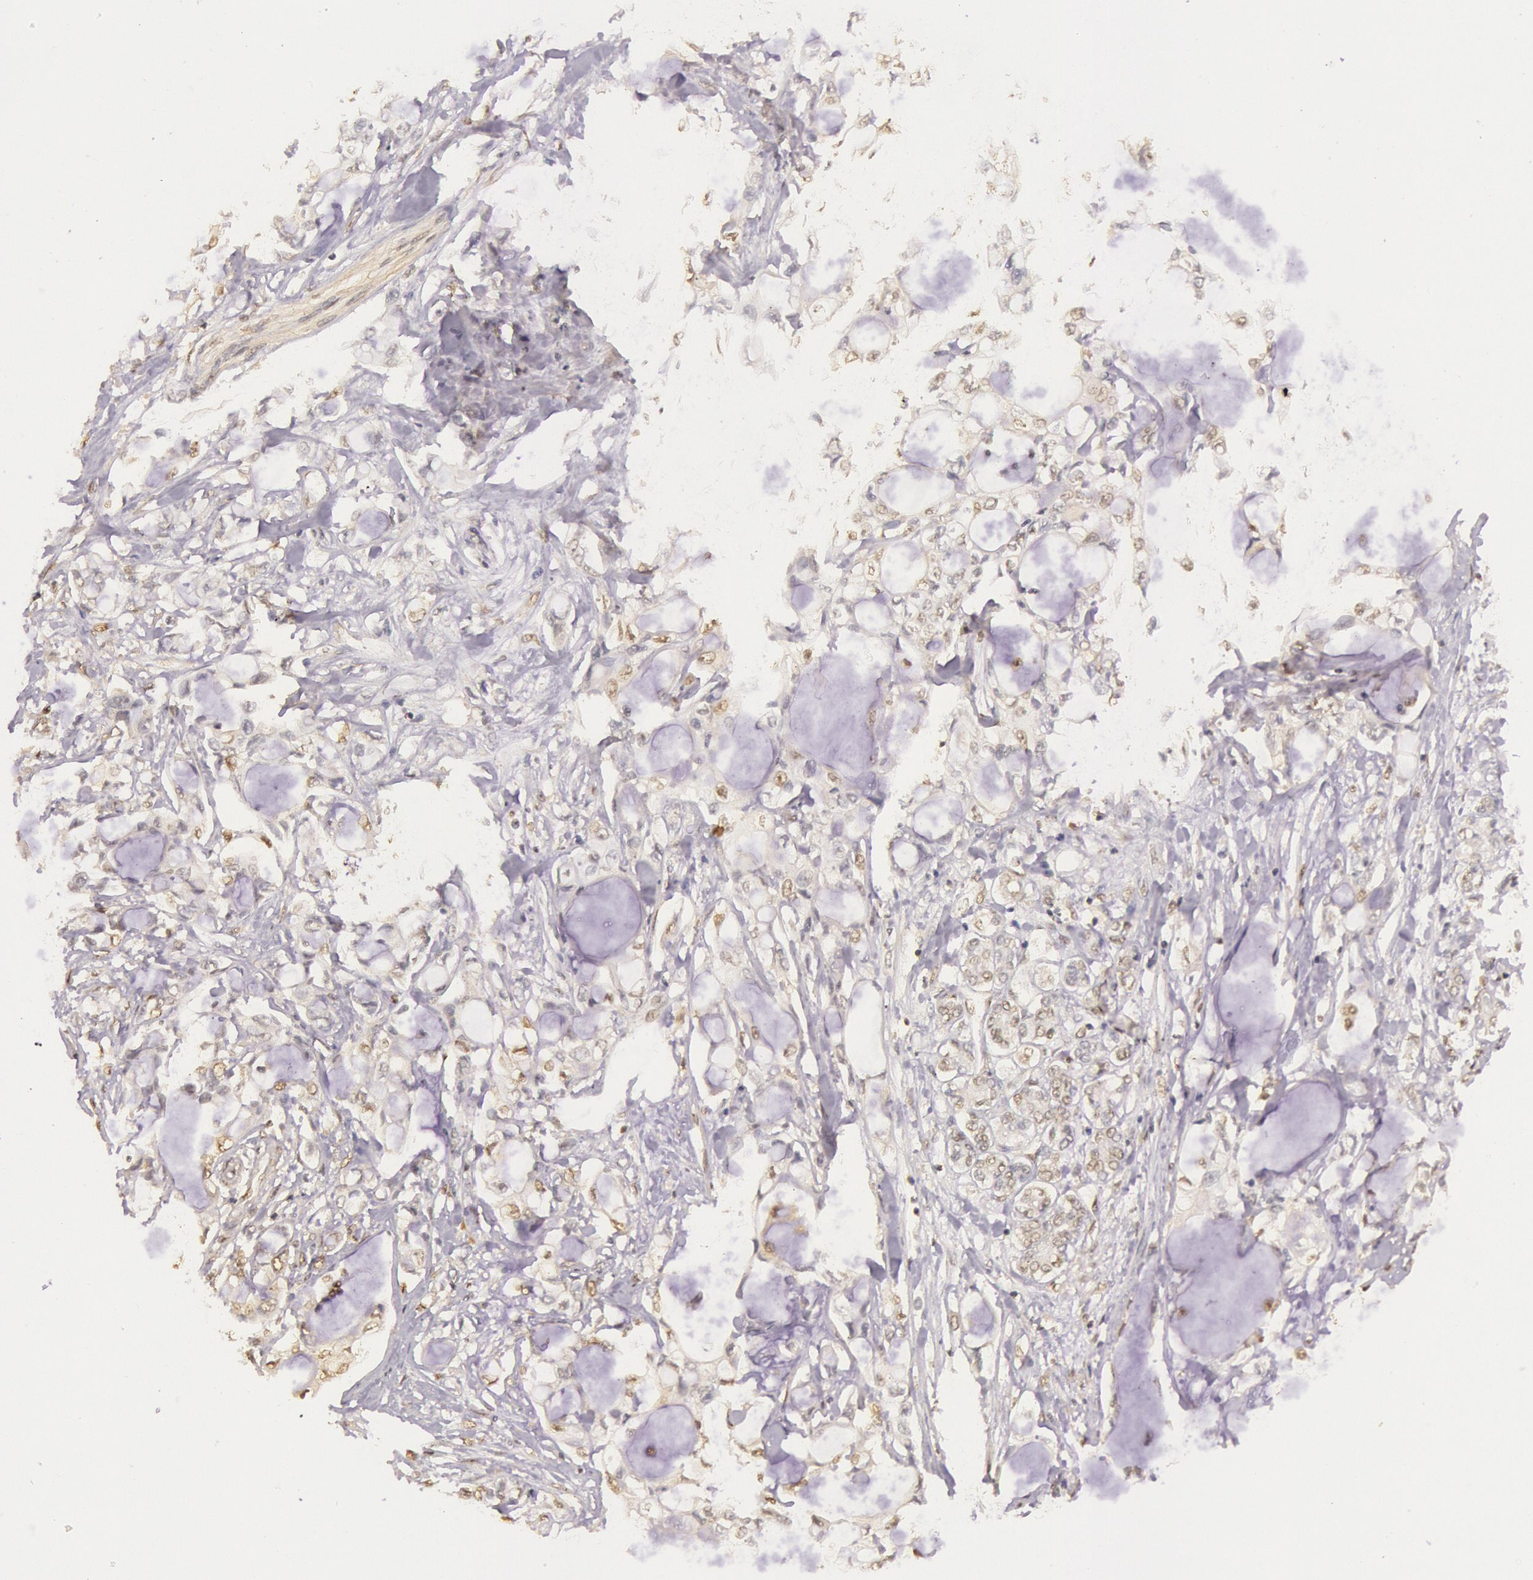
{"staining": {"intensity": "negative", "quantity": "none", "location": "none"}, "tissue": "pancreatic cancer", "cell_type": "Tumor cells", "image_type": "cancer", "snomed": [{"axis": "morphology", "description": "Adenocarcinoma, NOS"}, {"axis": "topography", "description": "Pancreas"}], "caption": "High magnification brightfield microscopy of pancreatic cancer stained with DAB (3,3'-diaminobenzidine) (brown) and counterstained with hematoxylin (blue): tumor cells show no significant staining. (DAB (3,3'-diaminobenzidine) immunohistochemistry (IHC) with hematoxylin counter stain).", "gene": "RTL10", "patient": {"sex": "female", "age": 70}}